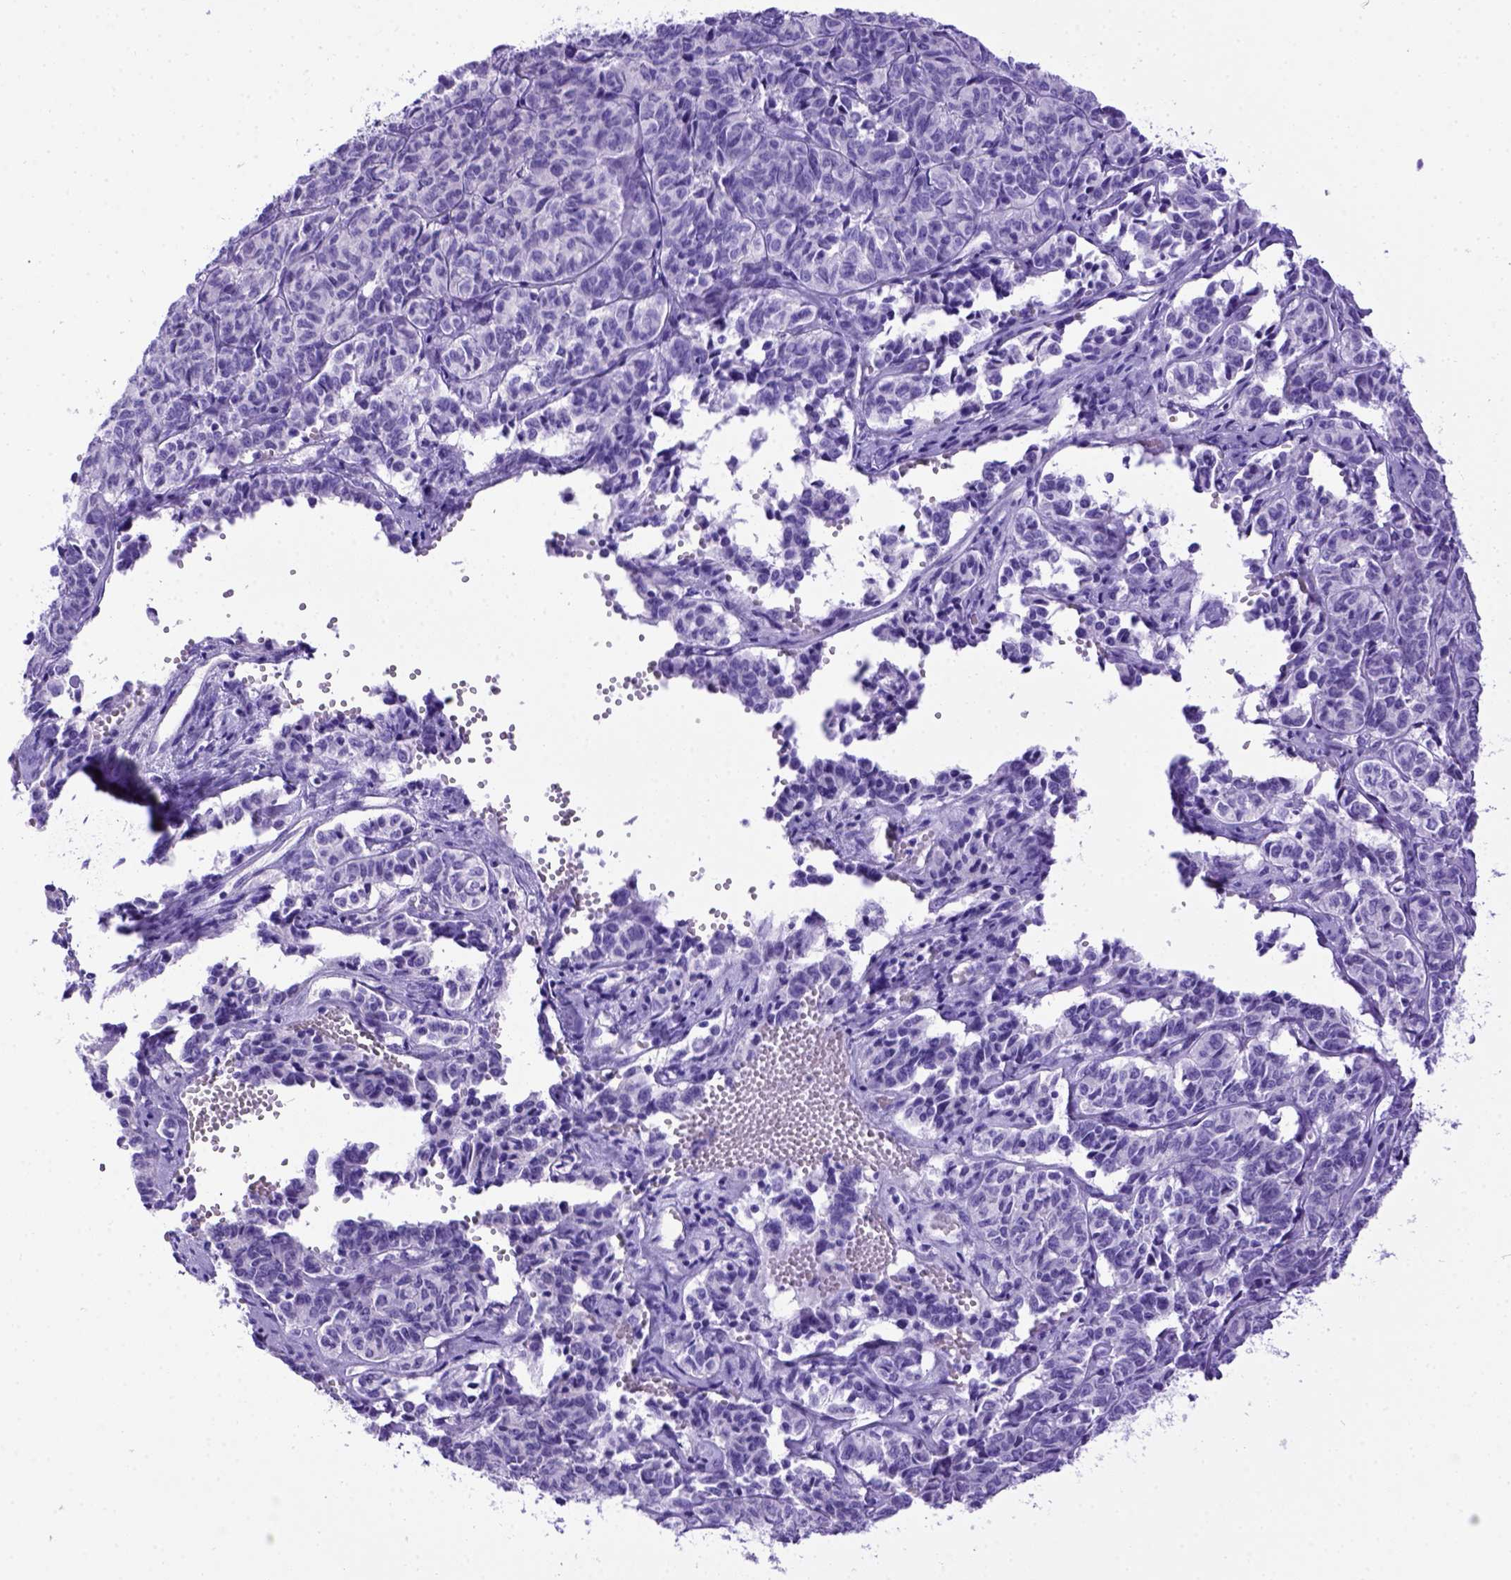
{"staining": {"intensity": "negative", "quantity": "none", "location": "none"}, "tissue": "ovarian cancer", "cell_type": "Tumor cells", "image_type": "cancer", "snomed": [{"axis": "morphology", "description": "Carcinoma, endometroid"}, {"axis": "topography", "description": "Ovary"}], "caption": "Immunohistochemistry (IHC) of human ovarian cancer (endometroid carcinoma) reveals no expression in tumor cells.", "gene": "MEOX2", "patient": {"sex": "female", "age": 80}}